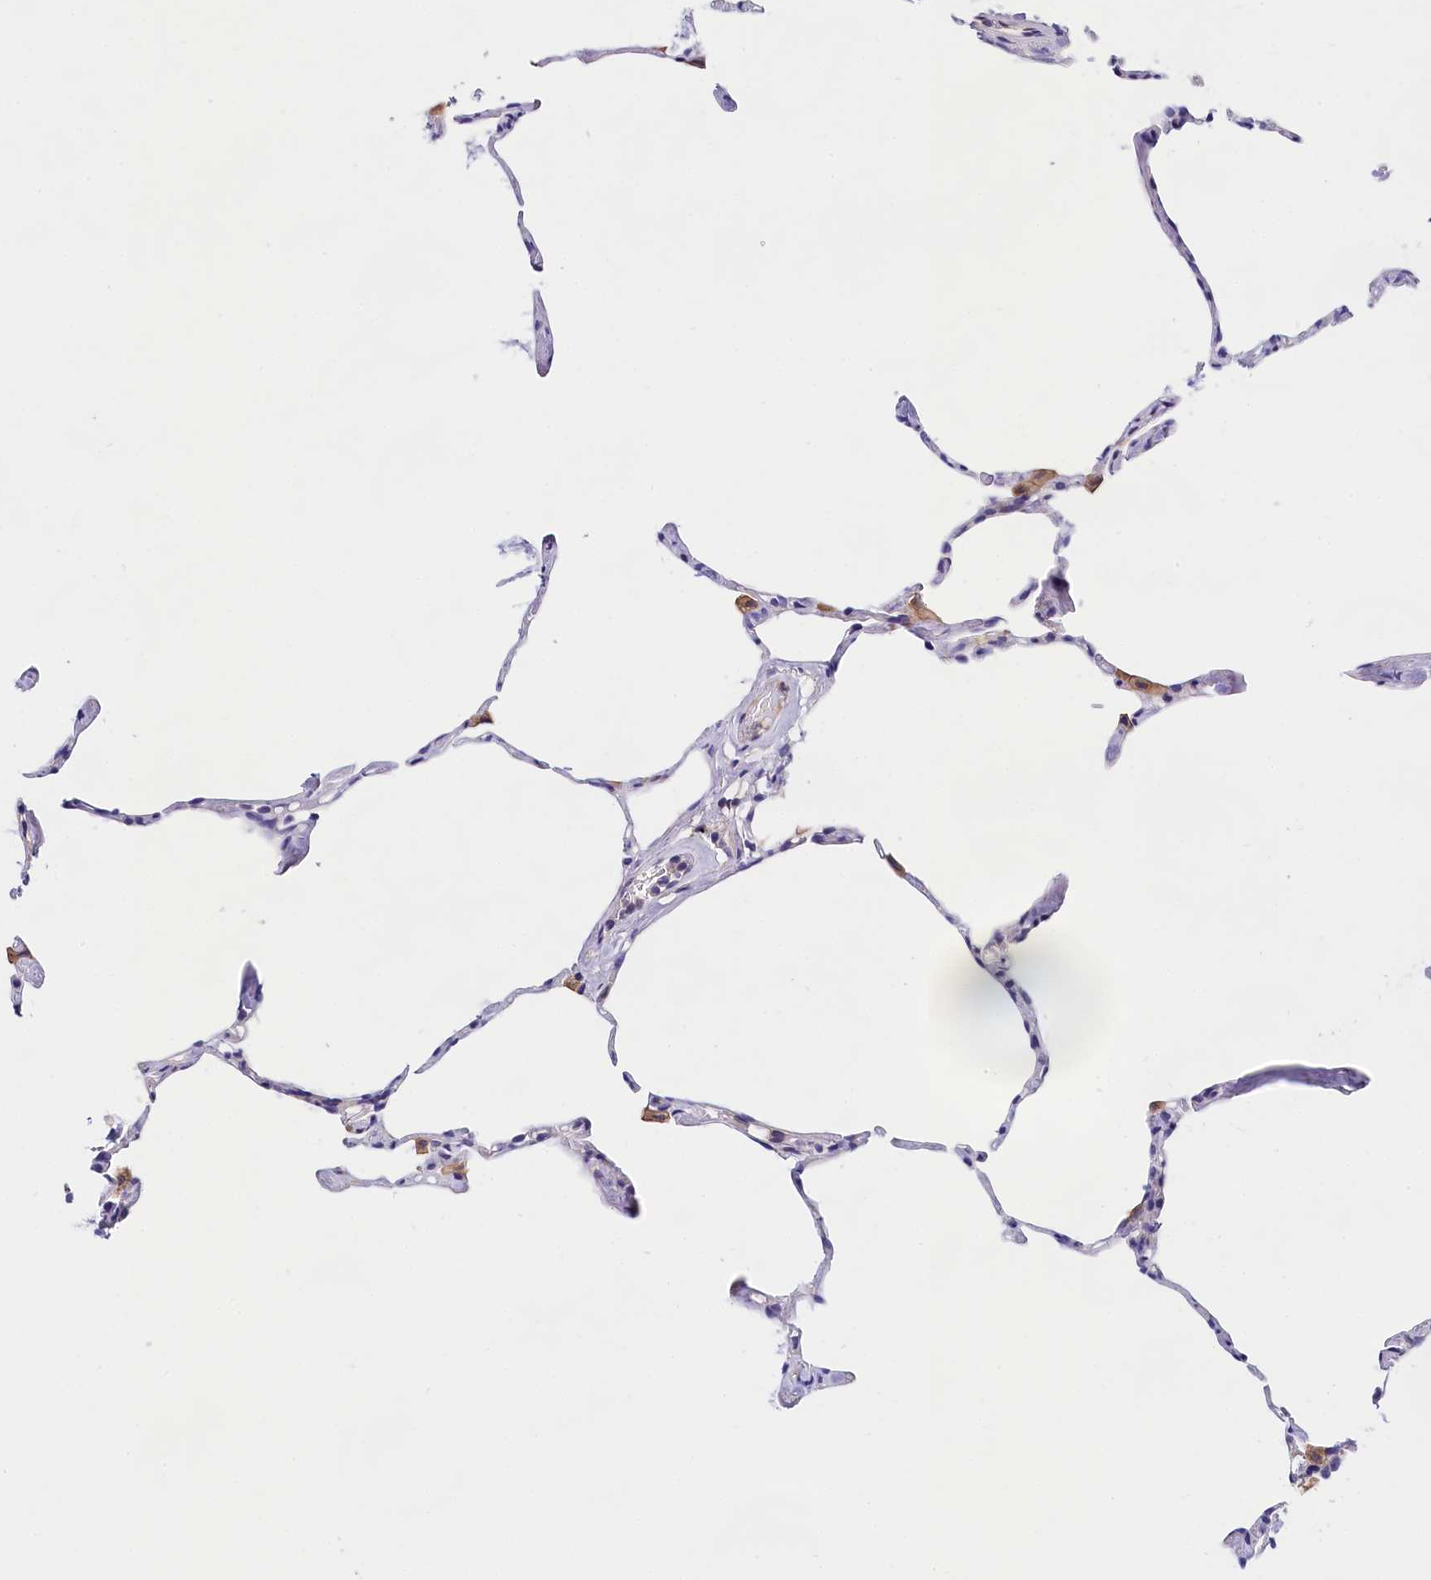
{"staining": {"intensity": "negative", "quantity": "none", "location": "none"}, "tissue": "lung", "cell_type": "Alveolar cells", "image_type": "normal", "snomed": [{"axis": "morphology", "description": "Normal tissue, NOS"}, {"axis": "topography", "description": "Lung"}], "caption": "An IHC photomicrograph of unremarkable lung is shown. There is no staining in alveolar cells of lung.", "gene": "OAS3", "patient": {"sex": "male", "age": 65}}